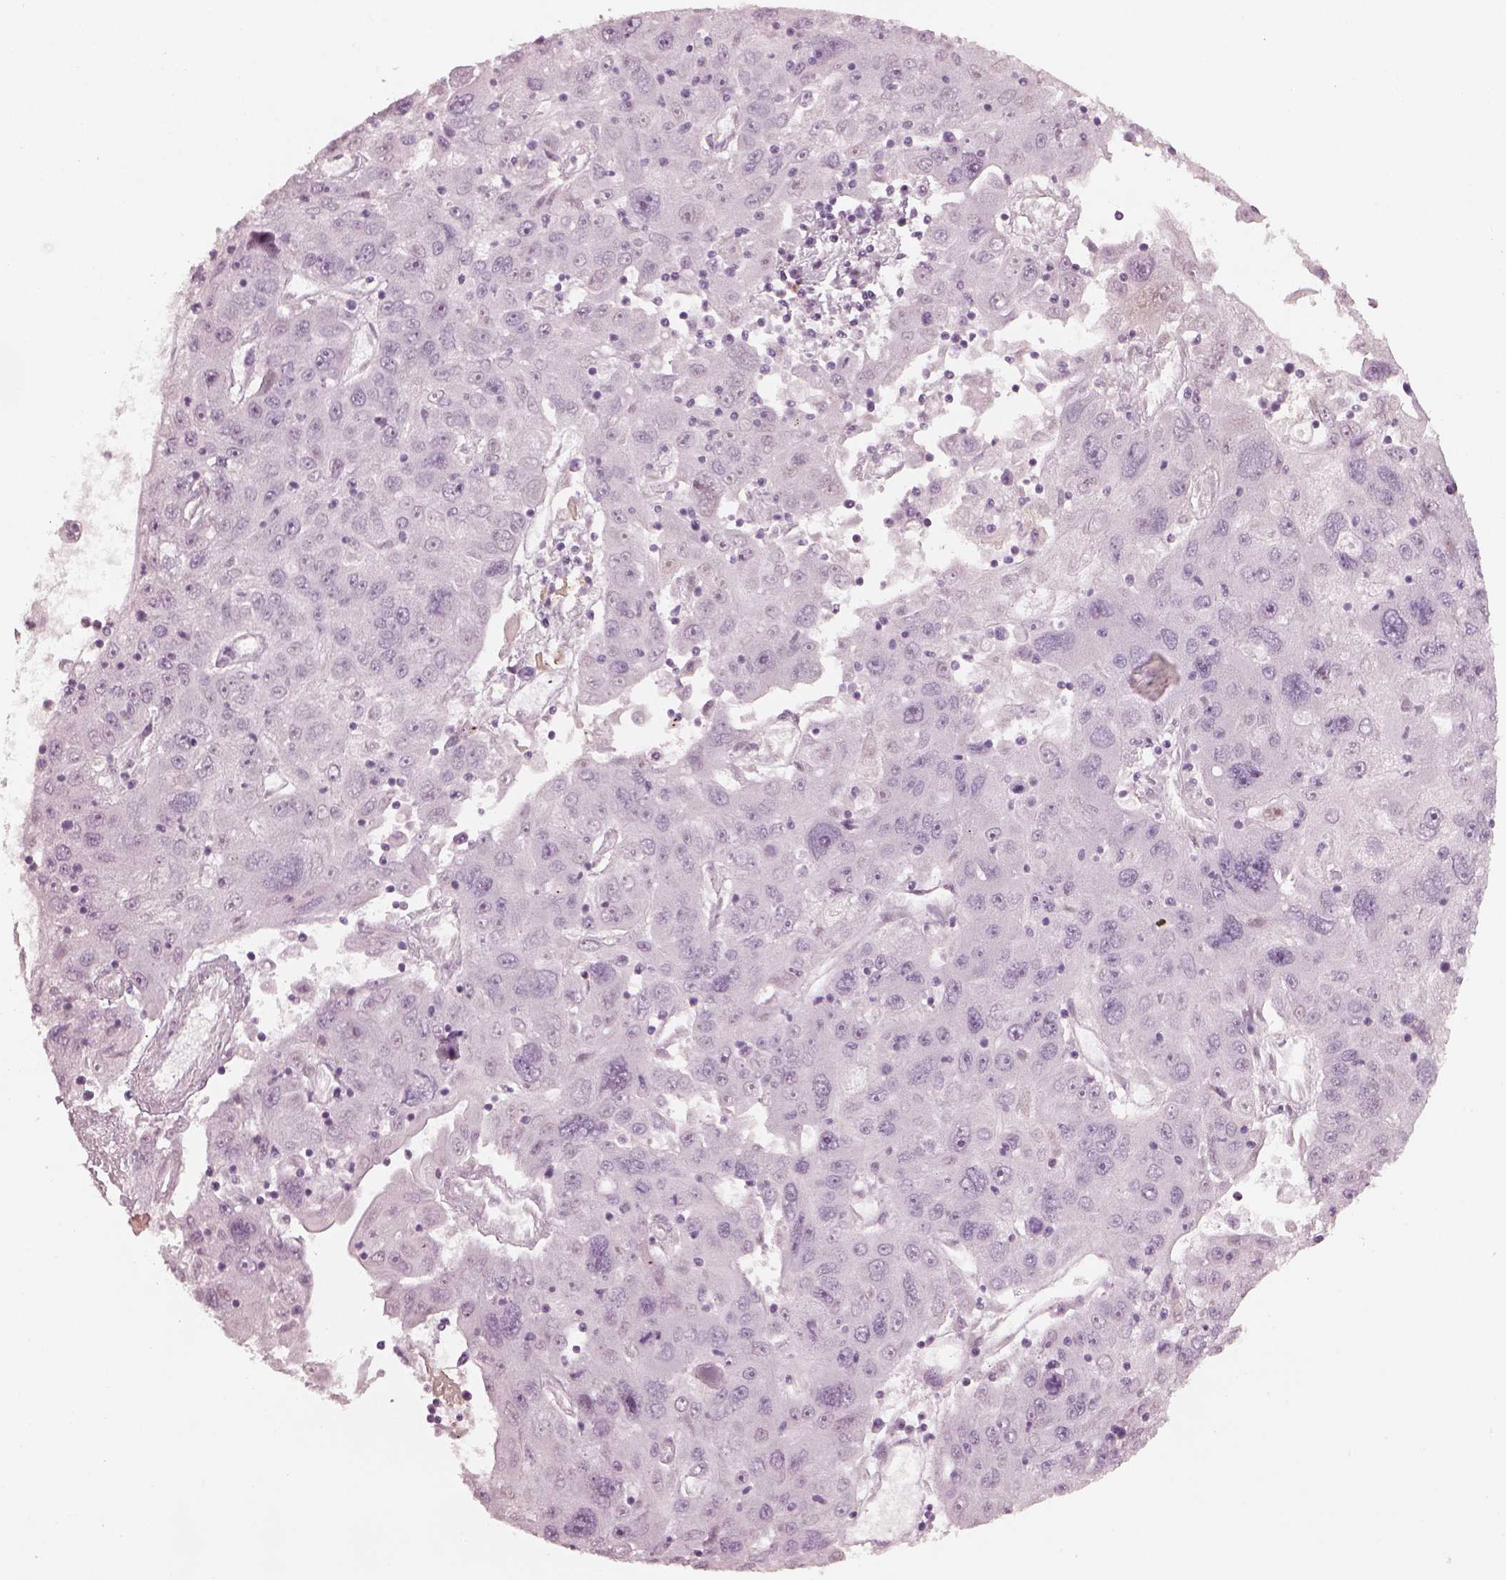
{"staining": {"intensity": "negative", "quantity": "none", "location": "none"}, "tissue": "stomach cancer", "cell_type": "Tumor cells", "image_type": "cancer", "snomed": [{"axis": "morphology", "description": "Adenocarcinoma, NOS"}, {"axis": "topography", "description": "Stomach"}], "caption": "Histopathology image shows no protein positivity in tumor cells of stomach cancer tissue.", "gene": "RSPH9", "patient": {"sex": "male", "age": 56}}